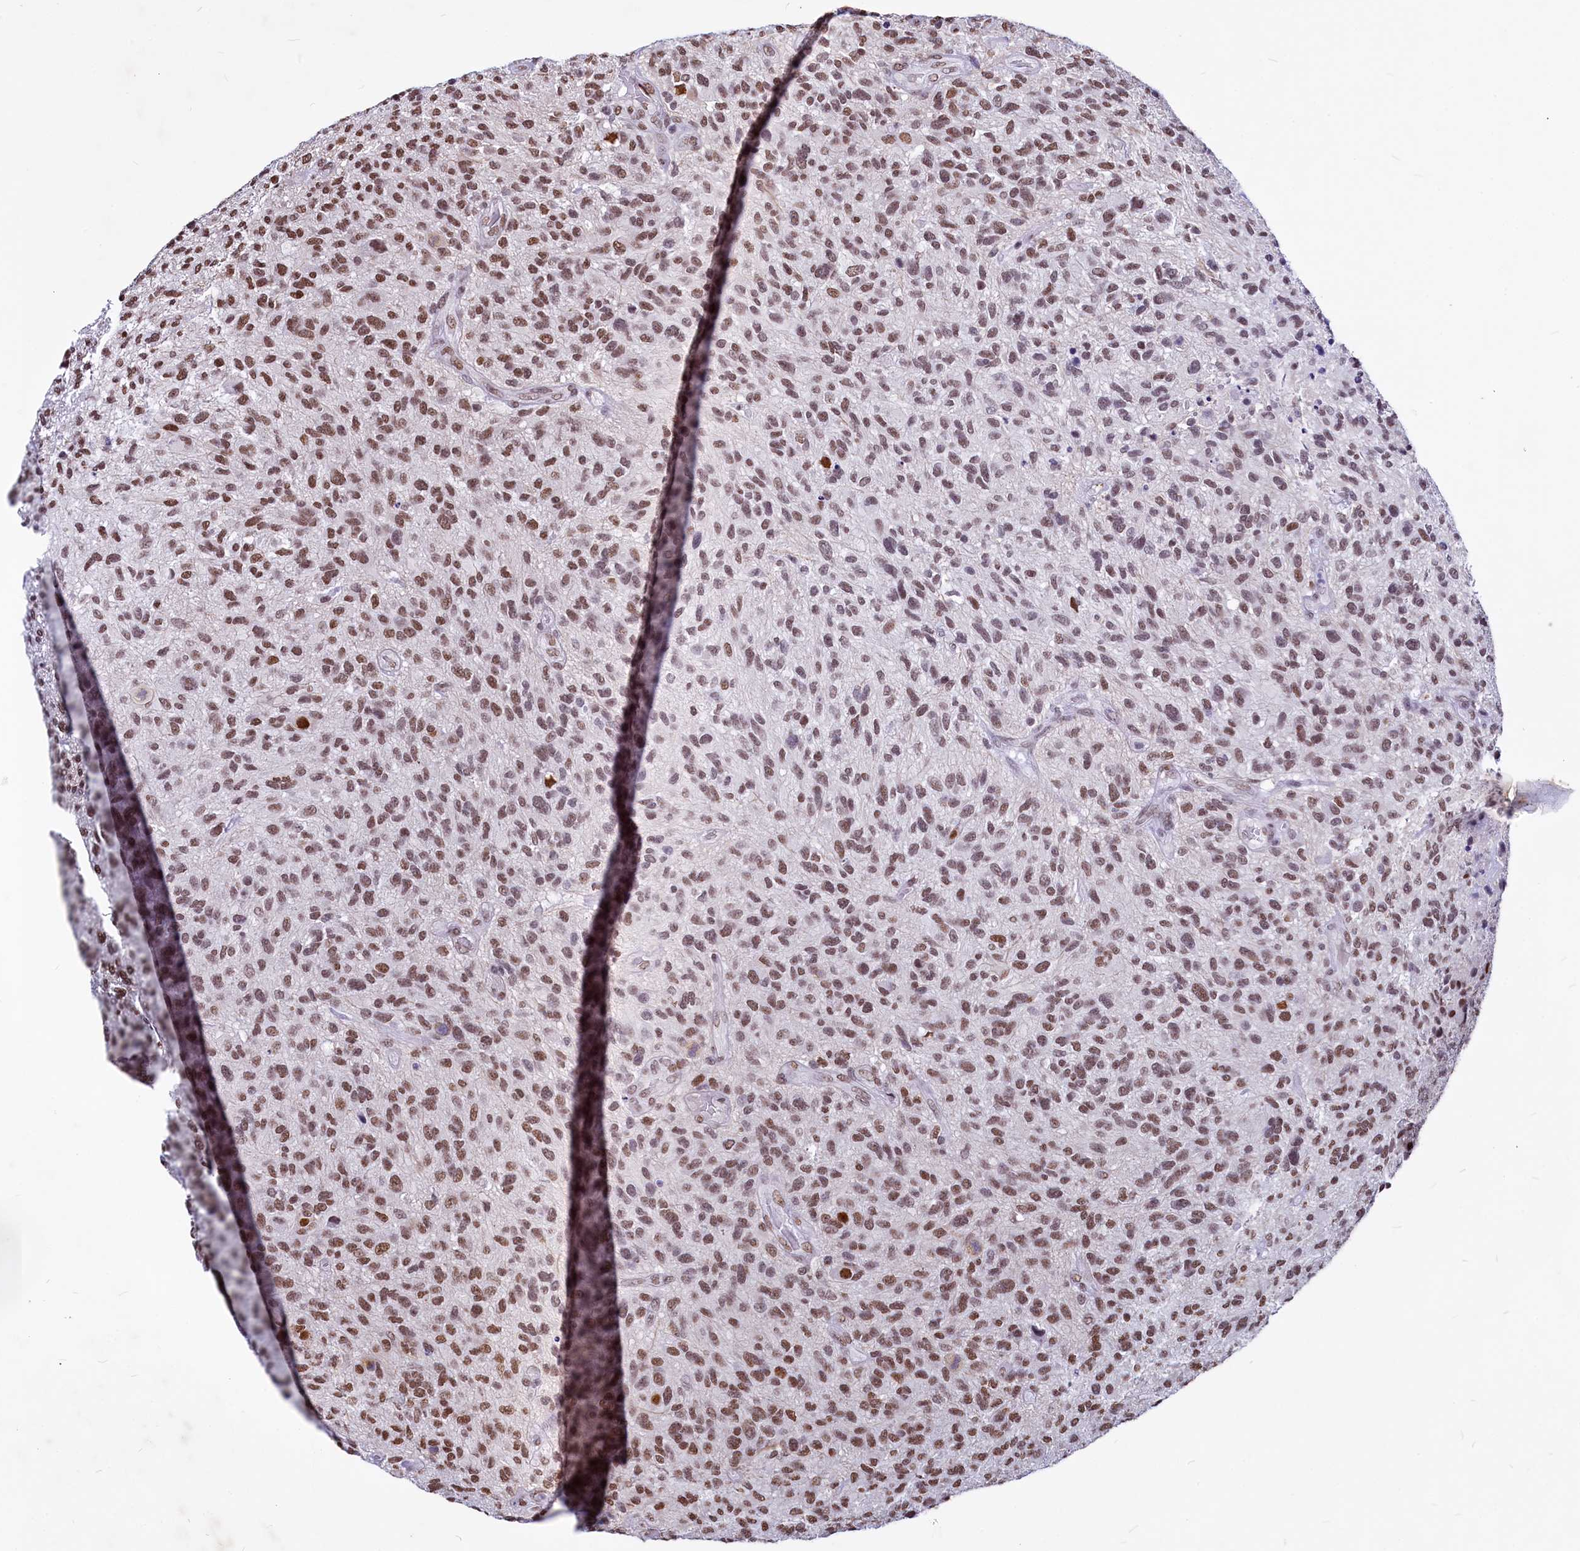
{"staining": {"intensity": "moderate", "quantity": ">75%", "location": "nuclear"}, "tissue": "glioma", "cell_type": "Tumor cells", "image_type": "cancer", "snomed": [{"axis": "morphology", "description": "Glioma, malignant, High grade"}, {"axis": "topography", "description": "Brain"}], "caption": "Tumor cells demonstrate medium levels of moderate nuclear expression in about >75% of cells in human glioma.", "gene": "PARPBP", "patient": {"sex": "male", "age": 47}}